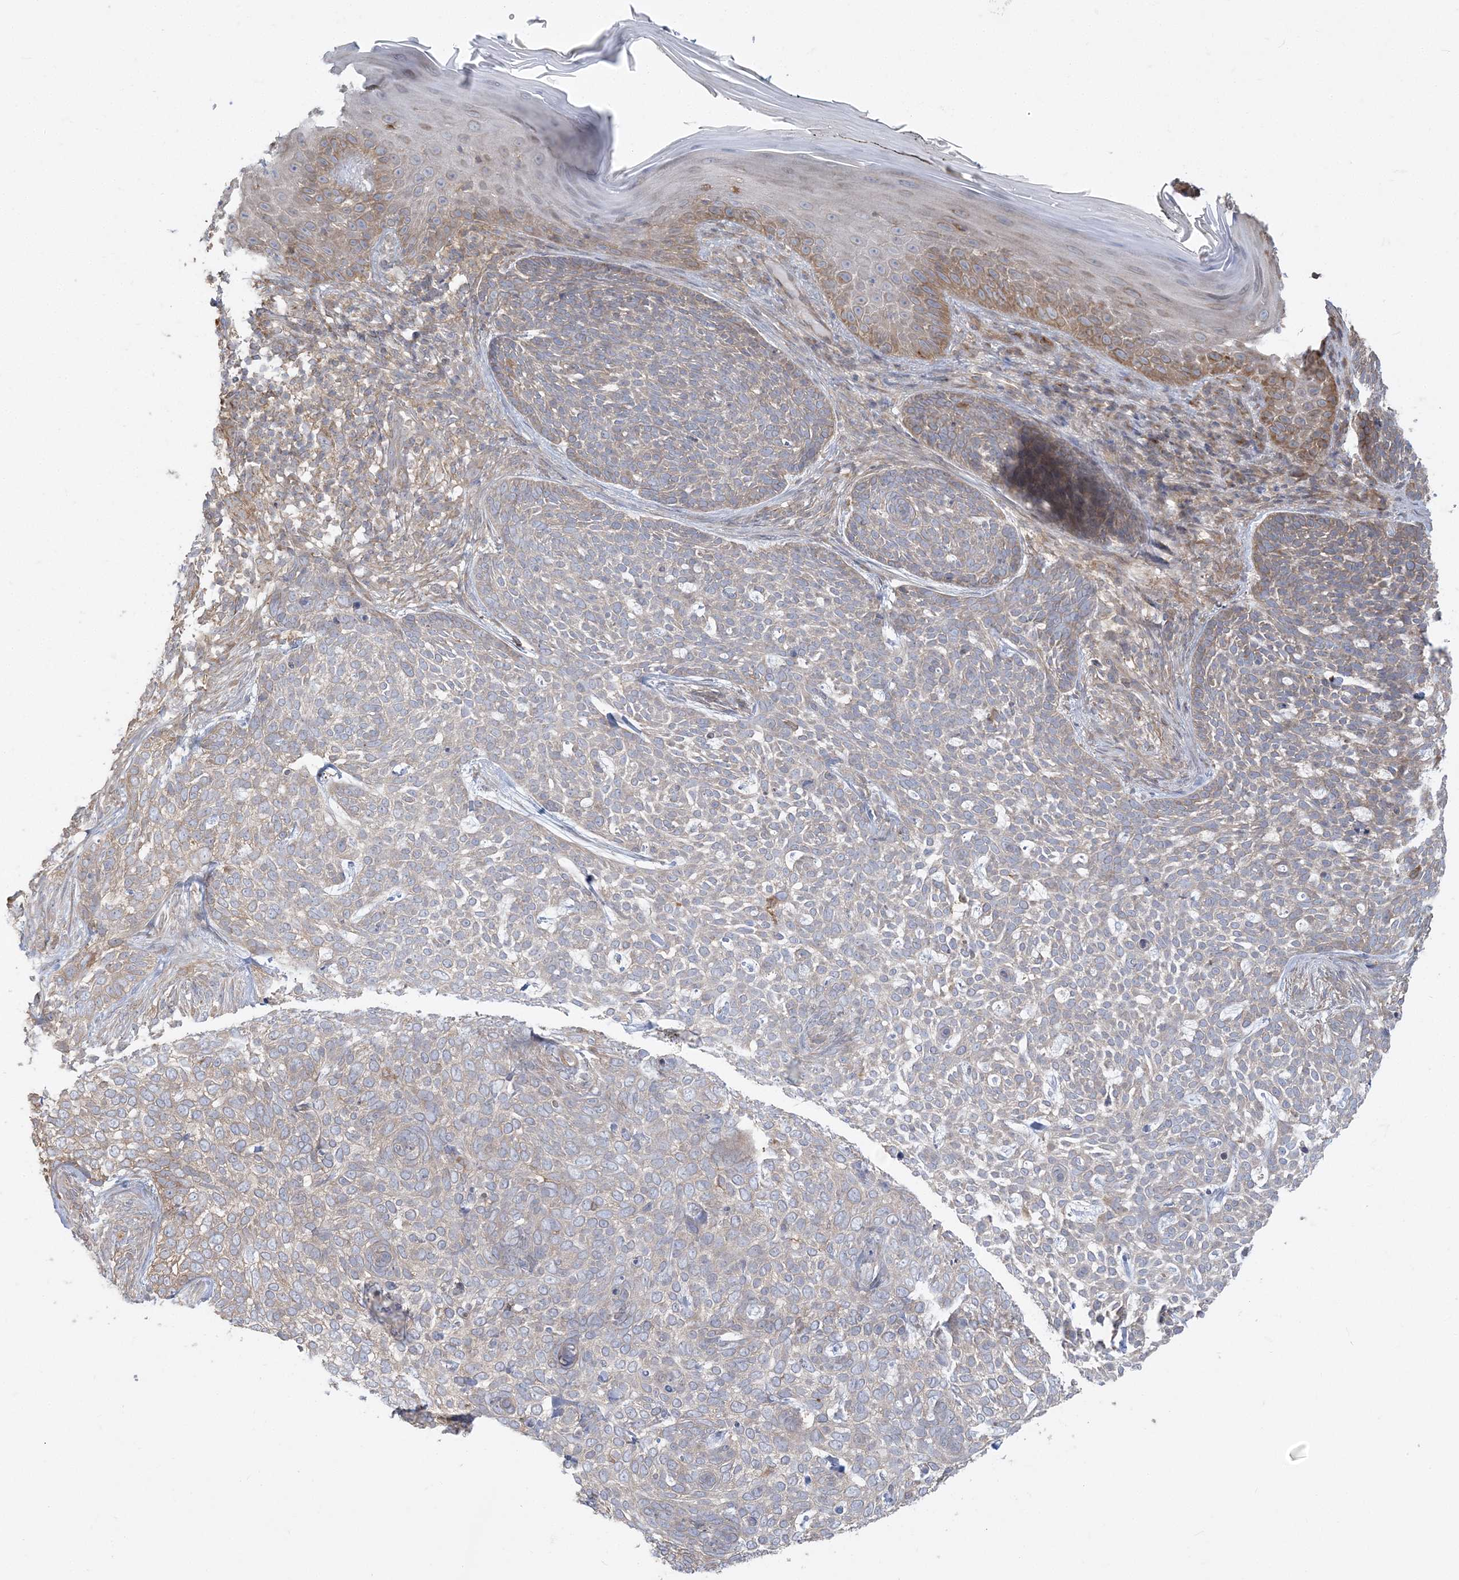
{"staining": {"intensity": "weak", "quantity": "25%-75%", "location": "cytoplasmic/membranous"}, "tissue": "skin cancer", "cell_type": "Tumor cells", "image_type": "cancer", "snomed": [{"axis": "morphology", "description": "Basal cell carcinoma"}, {"axis": "topography", "description": "Skin"}], "caption": "Basal cell carcinoma (skin) tissue reveals weak cytoplasmic/membranous staining in approximately 25%-75% of tumor cells, visualized by immunohistochemistry.", "gene": "ZC3H6", "patient": {"sex": "female", "age": 64}}